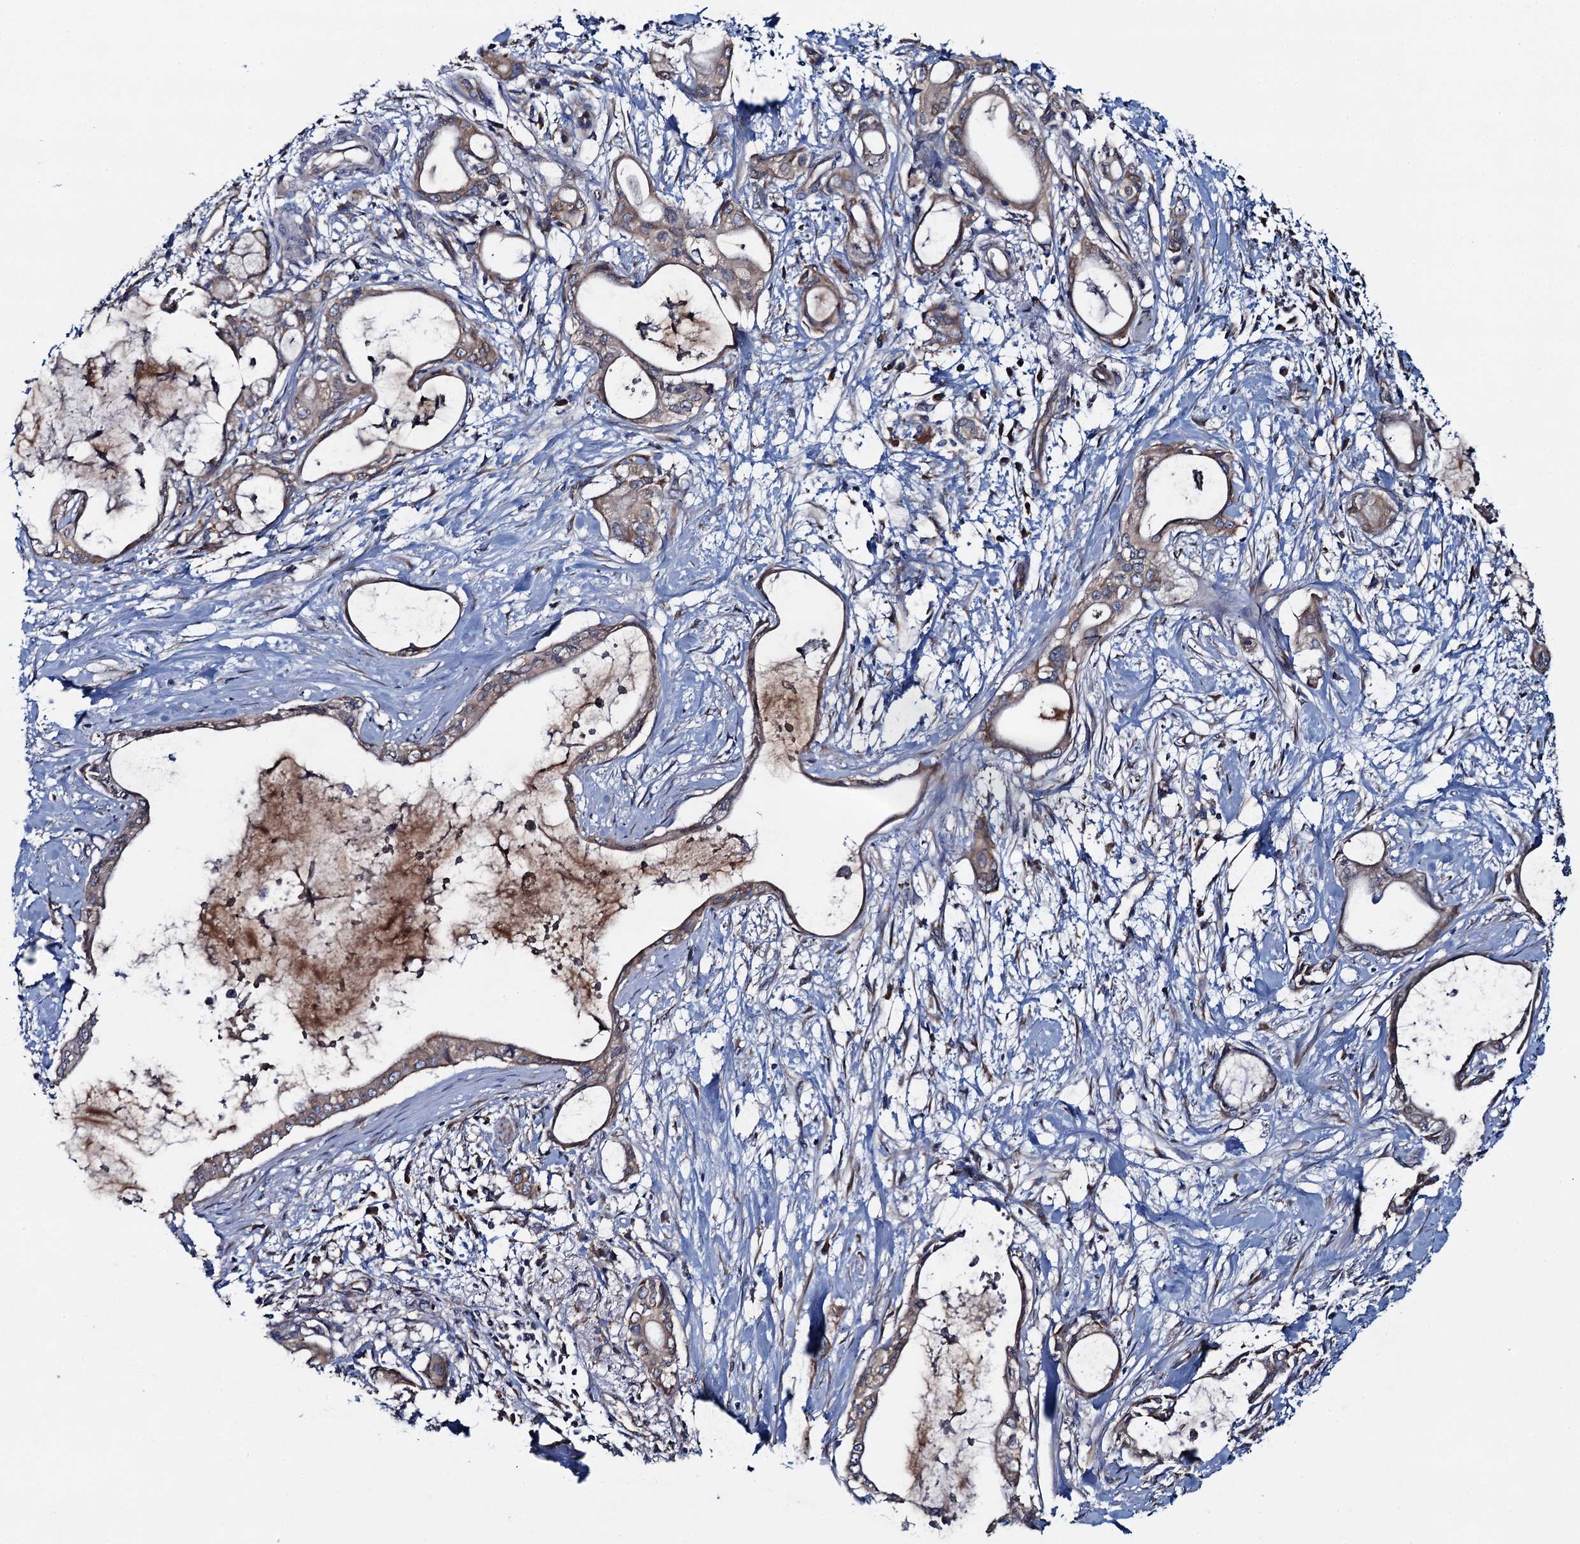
{"staining": {"intensity": "weak", "quantity": ">75%", "location": "cytoplasmic/membranous"}, "tissue": "pancreatic cancer", "cell_type": "Tumor cells", "image_type": "cancer", "snomed": [{"axis": "morphology", "description": "Adenocarcinoma, NOS"}, {"axis": "topography", "description": "Pancreas"}], "caption": "Weak cytoplasmic/membranous protein expression is seen in approximately >75% of tumor cells in pancreatic adenocarcinoma. Ihc stains the protein in brown and the nuclei are stained blue.", "gene": "ADCY9", "patient": {"sex": "male", "age": 72}}